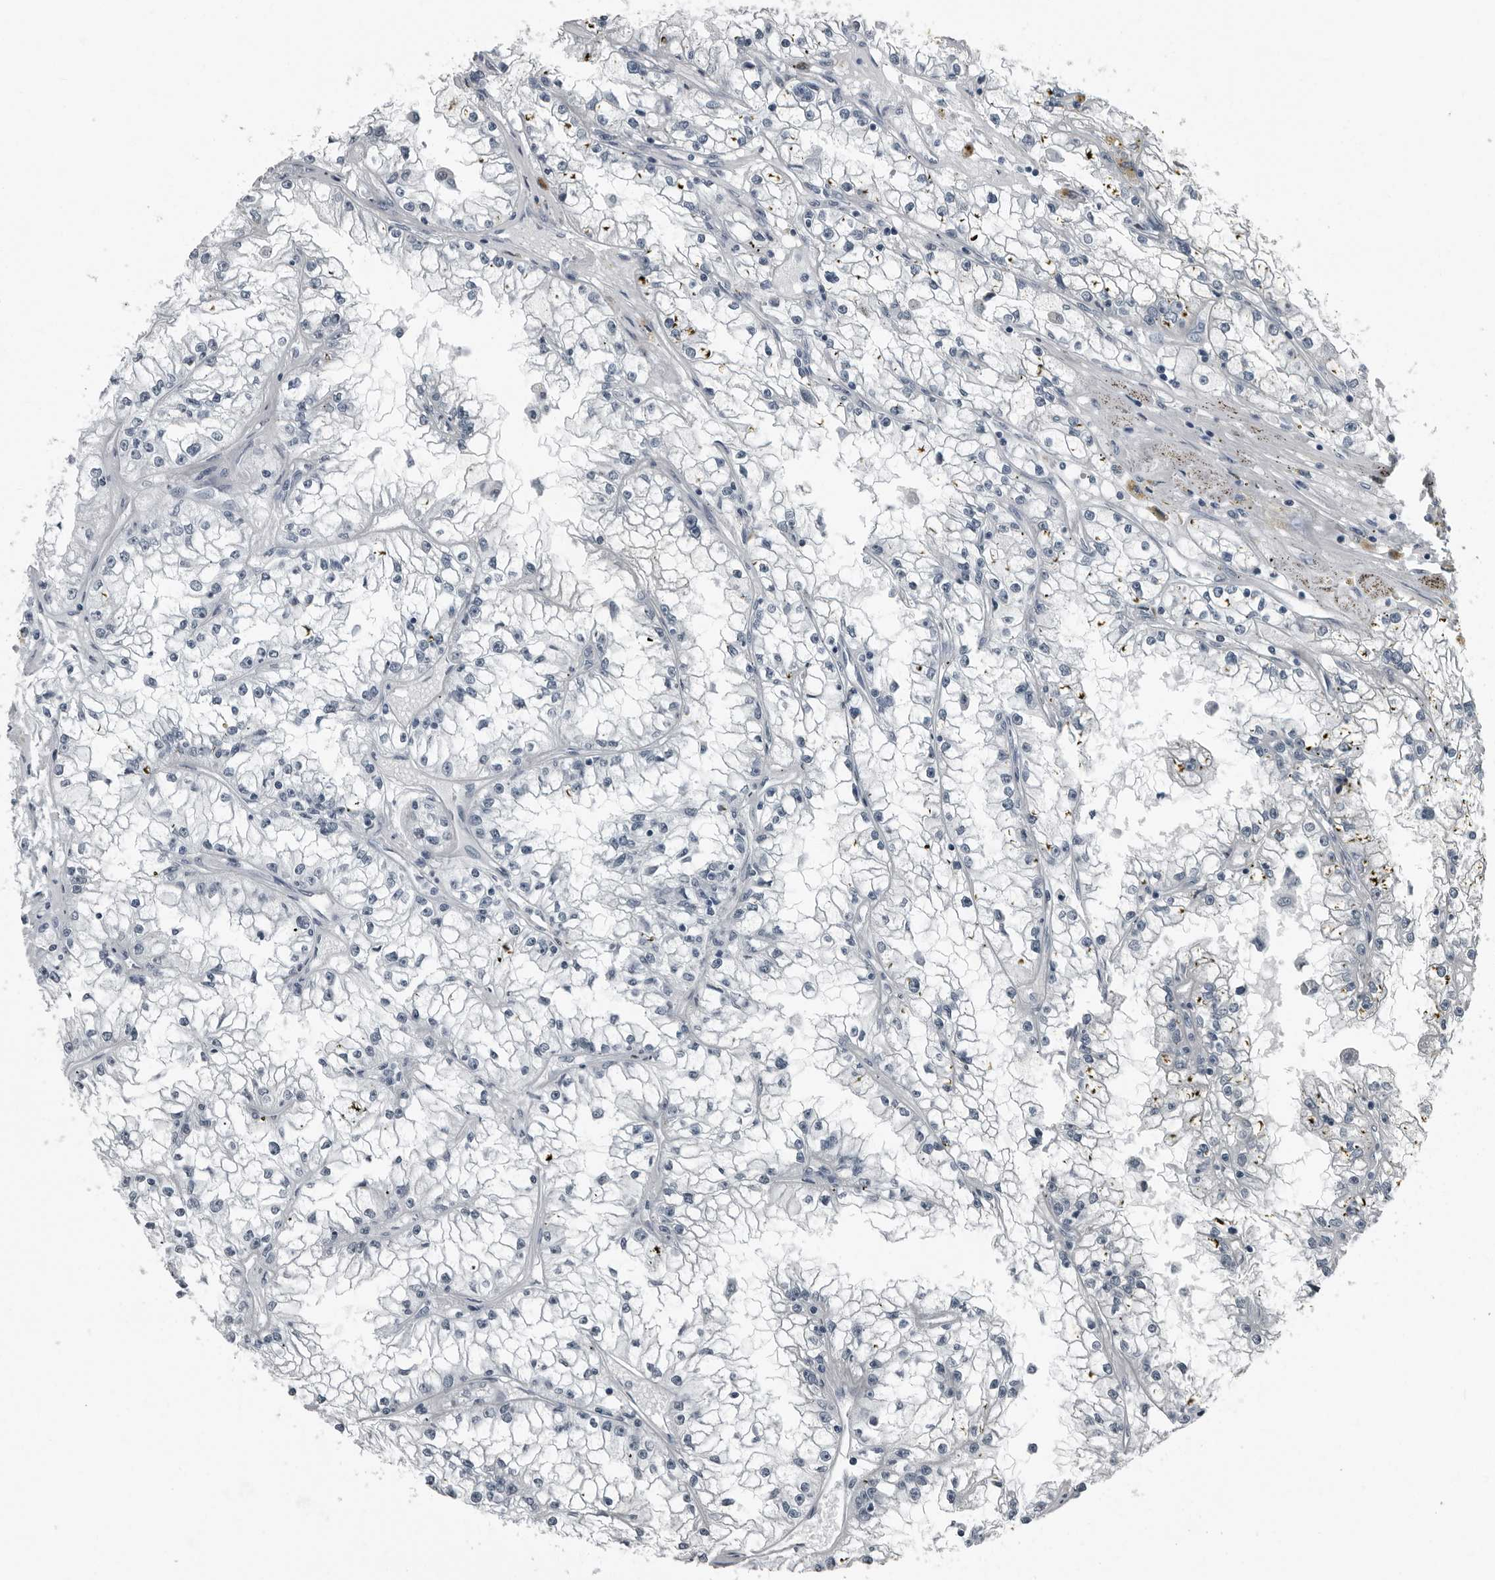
{"staining": {"intensity": "negative", "quantity": "none", "location": "none"}, "tissue": "renal cancer", "cell_type": "Tumor cells", "image_type": "cancer", "snomed": [{"axis": "morphology", "description": "Adenocarcinoma, NOS"}, {"axis": "topography", "description": "Kidney"}], "caption": "Immunohistochemical staining of human renal cancer (adenocarcinoma) exhibits no significant positivity in tumor cells. (Brightfield microscopy of DAB immunohistochemistry at high magnification).", "gene": "PDCD11", "patient": {"sex": "male", "age": 56}}